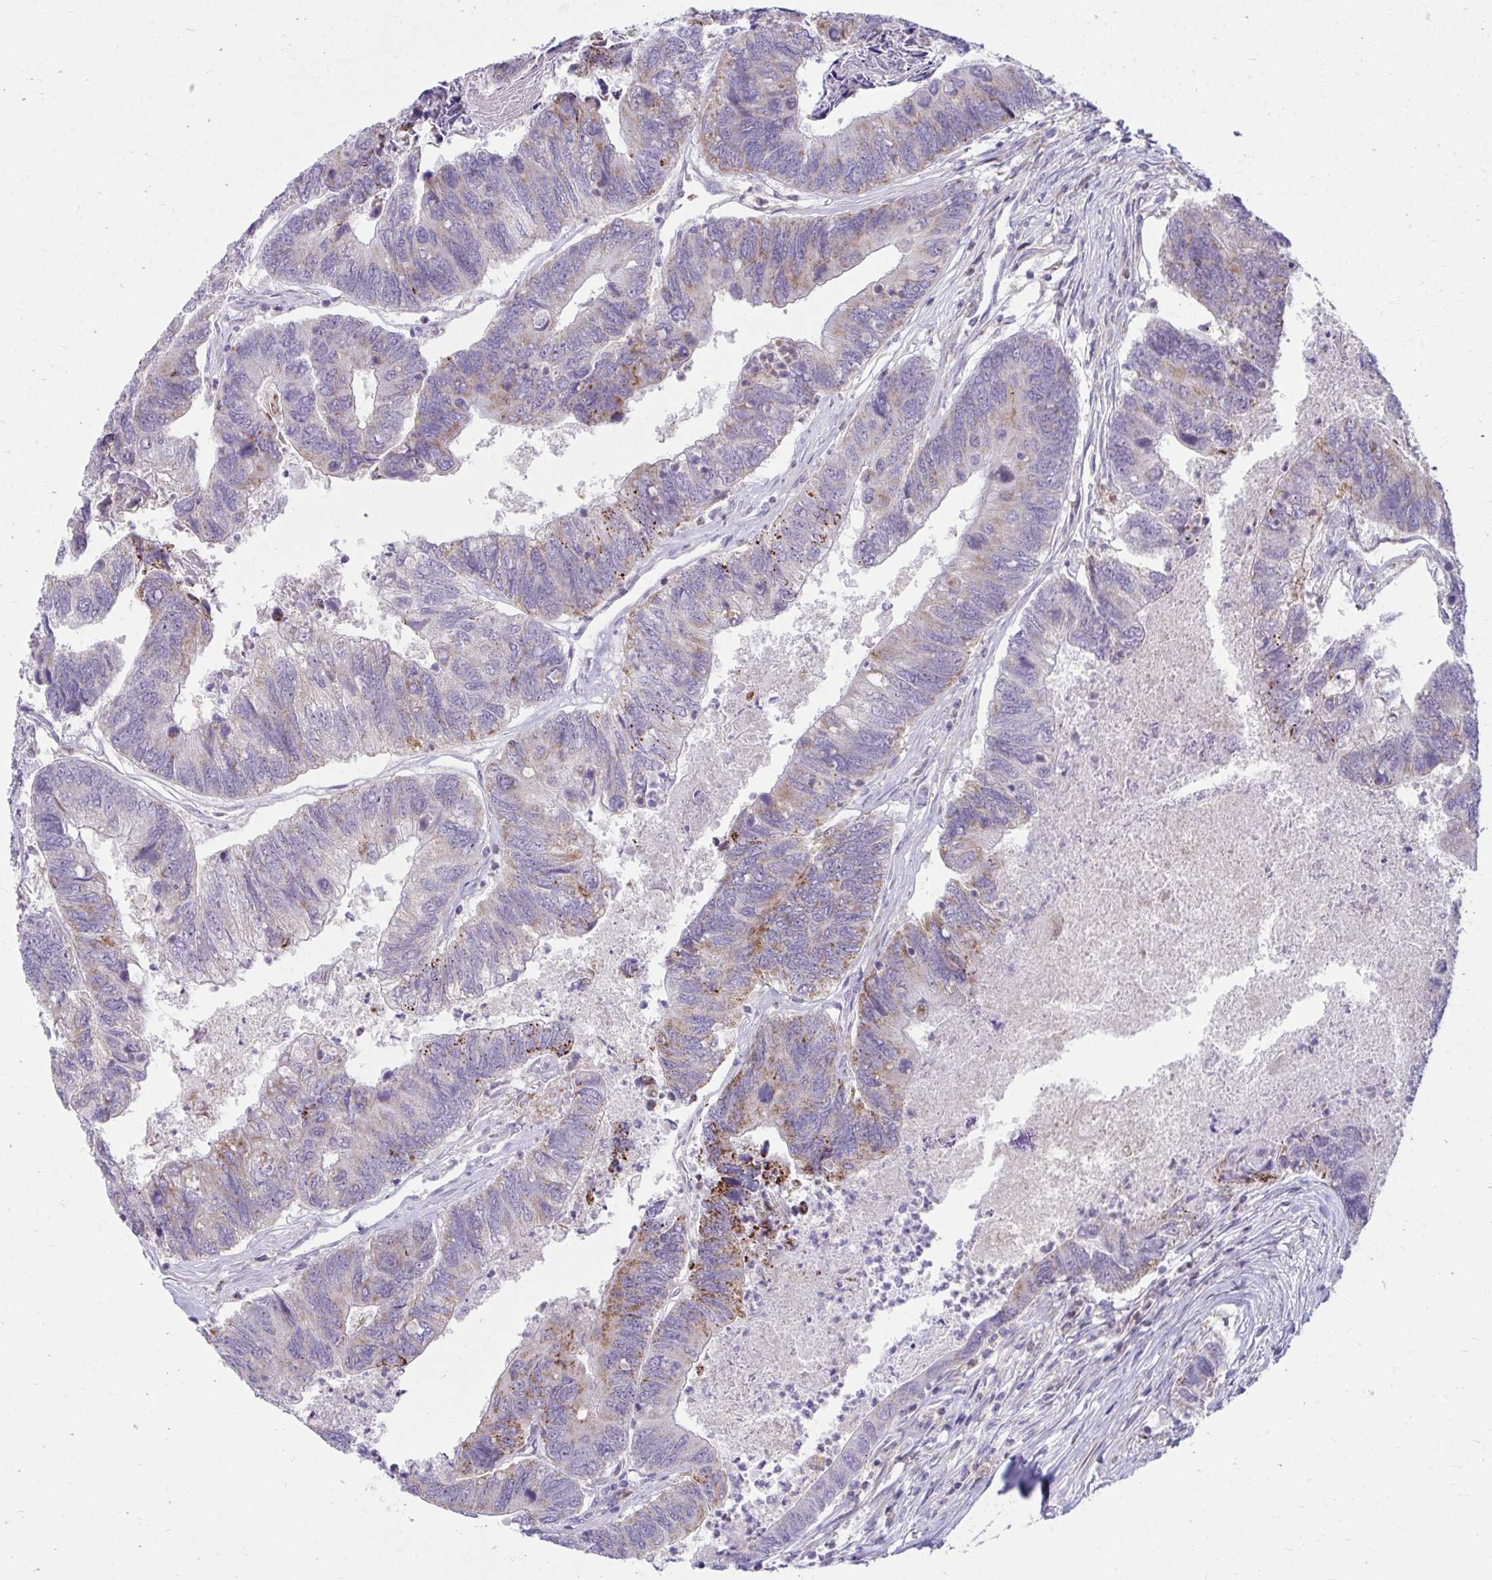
{"staining": {"intensity": "moderate", "quantity": "<25%", "location": "cytoplasmic/membranous"}, "tissue": "colorectal cancer", "cell_type": "Tumor cells", "image_type": "cancer", "snomed": [{"axis": "morphology", "description": "Adenocarcinoma, NOS"}, {"axis": "topography", "description": "Colon"}], "caption": "Adenocarcinoma (colorectal) stained with IHC shows moderate cytoplasmic/membranous expression in about <25% of tumor cells.", "gene": "C16orf54", "patient": {"sex": "female", "age": 67}}